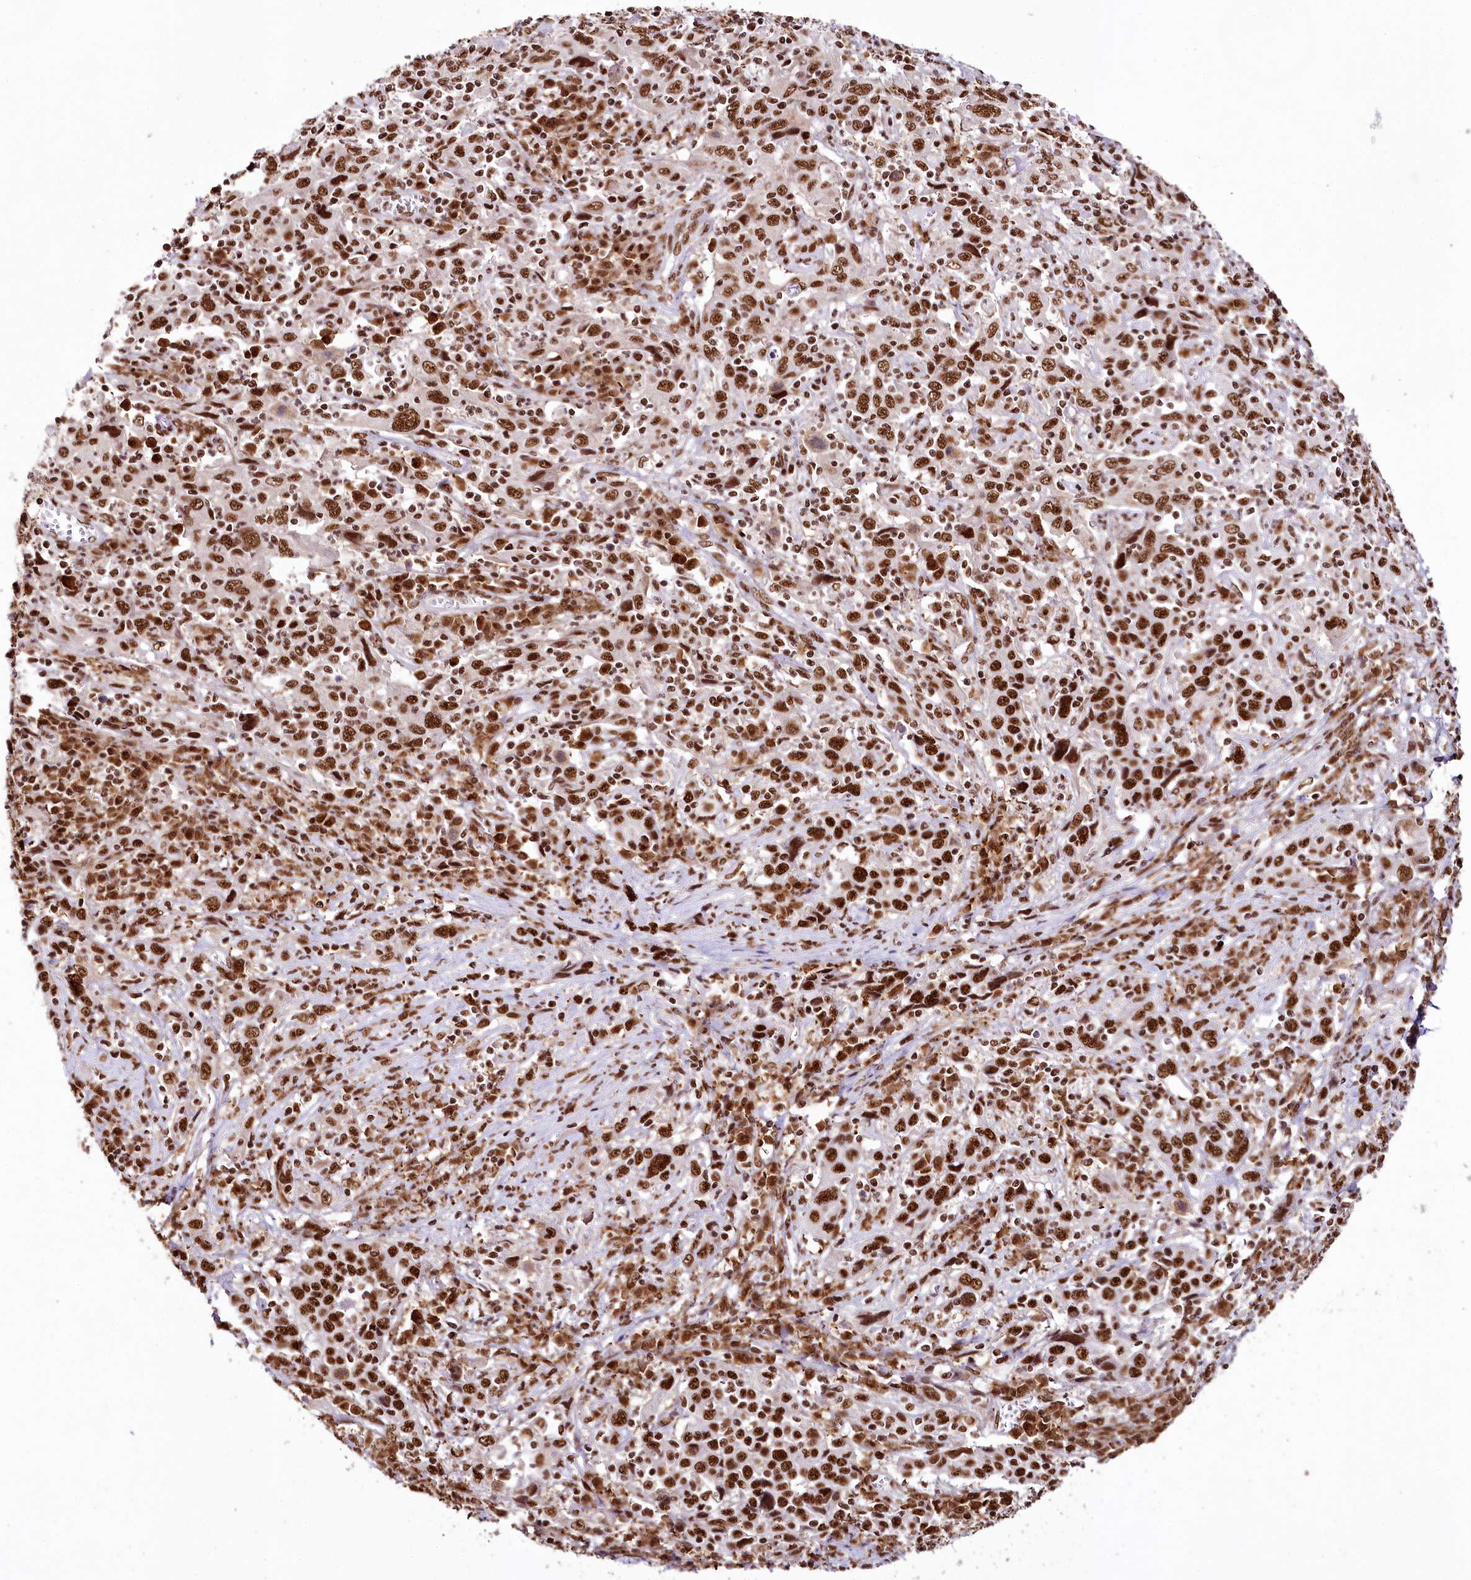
{"staining": {"intensity": "strong", "quantity": ">75%", "location": "nuclear"}, "tissue": "cervical cancer", "cell_type": "Tumor cells", "image_type": "cancer", "snomed": [{"axis": "morphology", "description": "Squamous cell carcinoma, NOS"}, {"axis": "topography", "description": "Cervix"}], "caption": "IHC of human cervical cancer reveals high levels of strong nuclear staining in about >75% of tumor cells. IHC stains the protein in brown and the nuclei are stained blue.", "gene": "SMARCE1", "patient": {"sex": "female", "age": 46}}